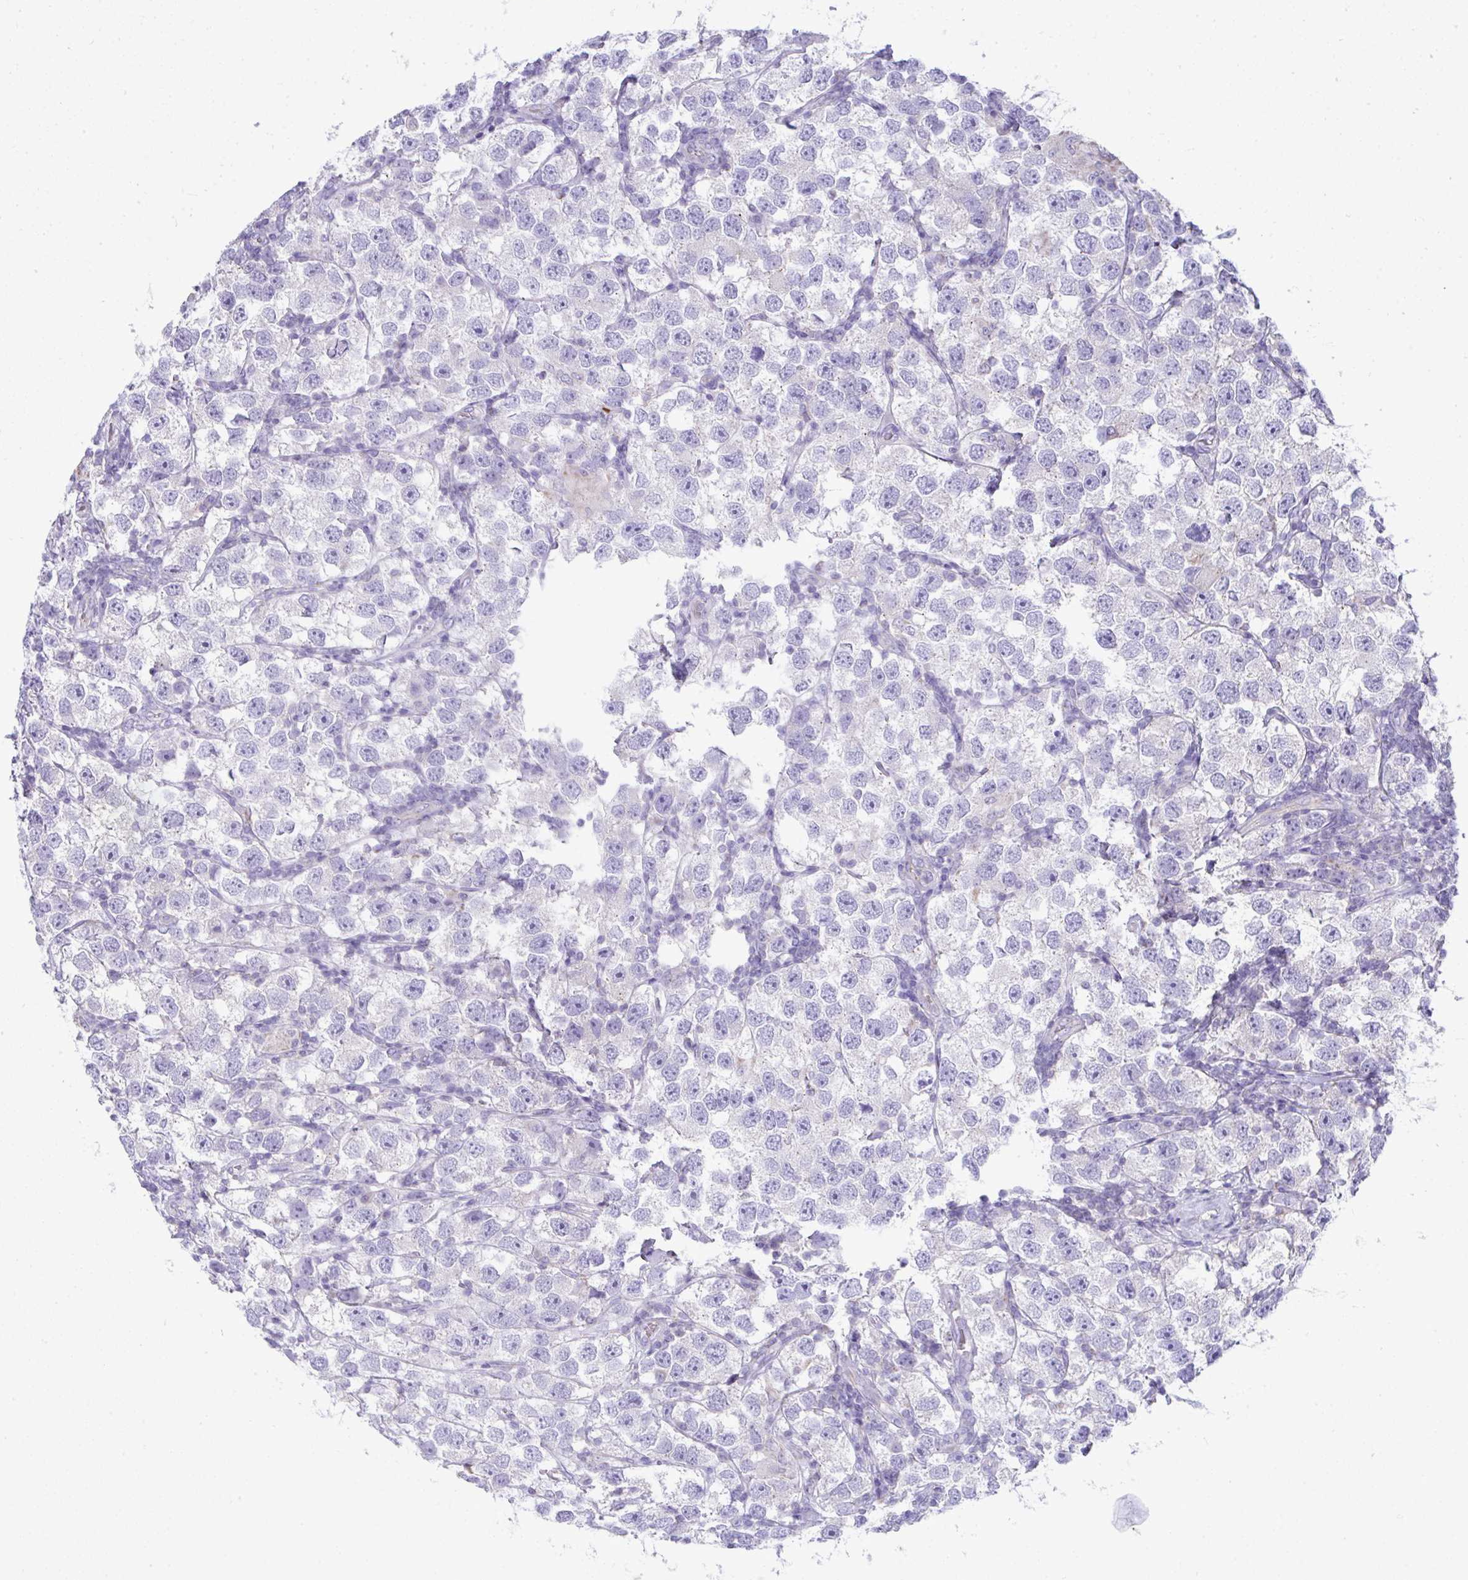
{"staining": {"intensity": "negative", "quantity": "none", "location": "none"}, "tissue": "testis cancer", "cell_type": "Tumor cells", "image_type": "cancer", "snomed": [{"axis": "morphology", "description": "Seminoma, NOS"}, {"axis": "topography", "description": "Testis"}], "caption": "Immunohistochemical staining of testis cancer (seminoma) demonstrates no significant positivity in tumor cells.", "gene": "PLA2G12B", "patient": {"sex": "male", "age": 26}}